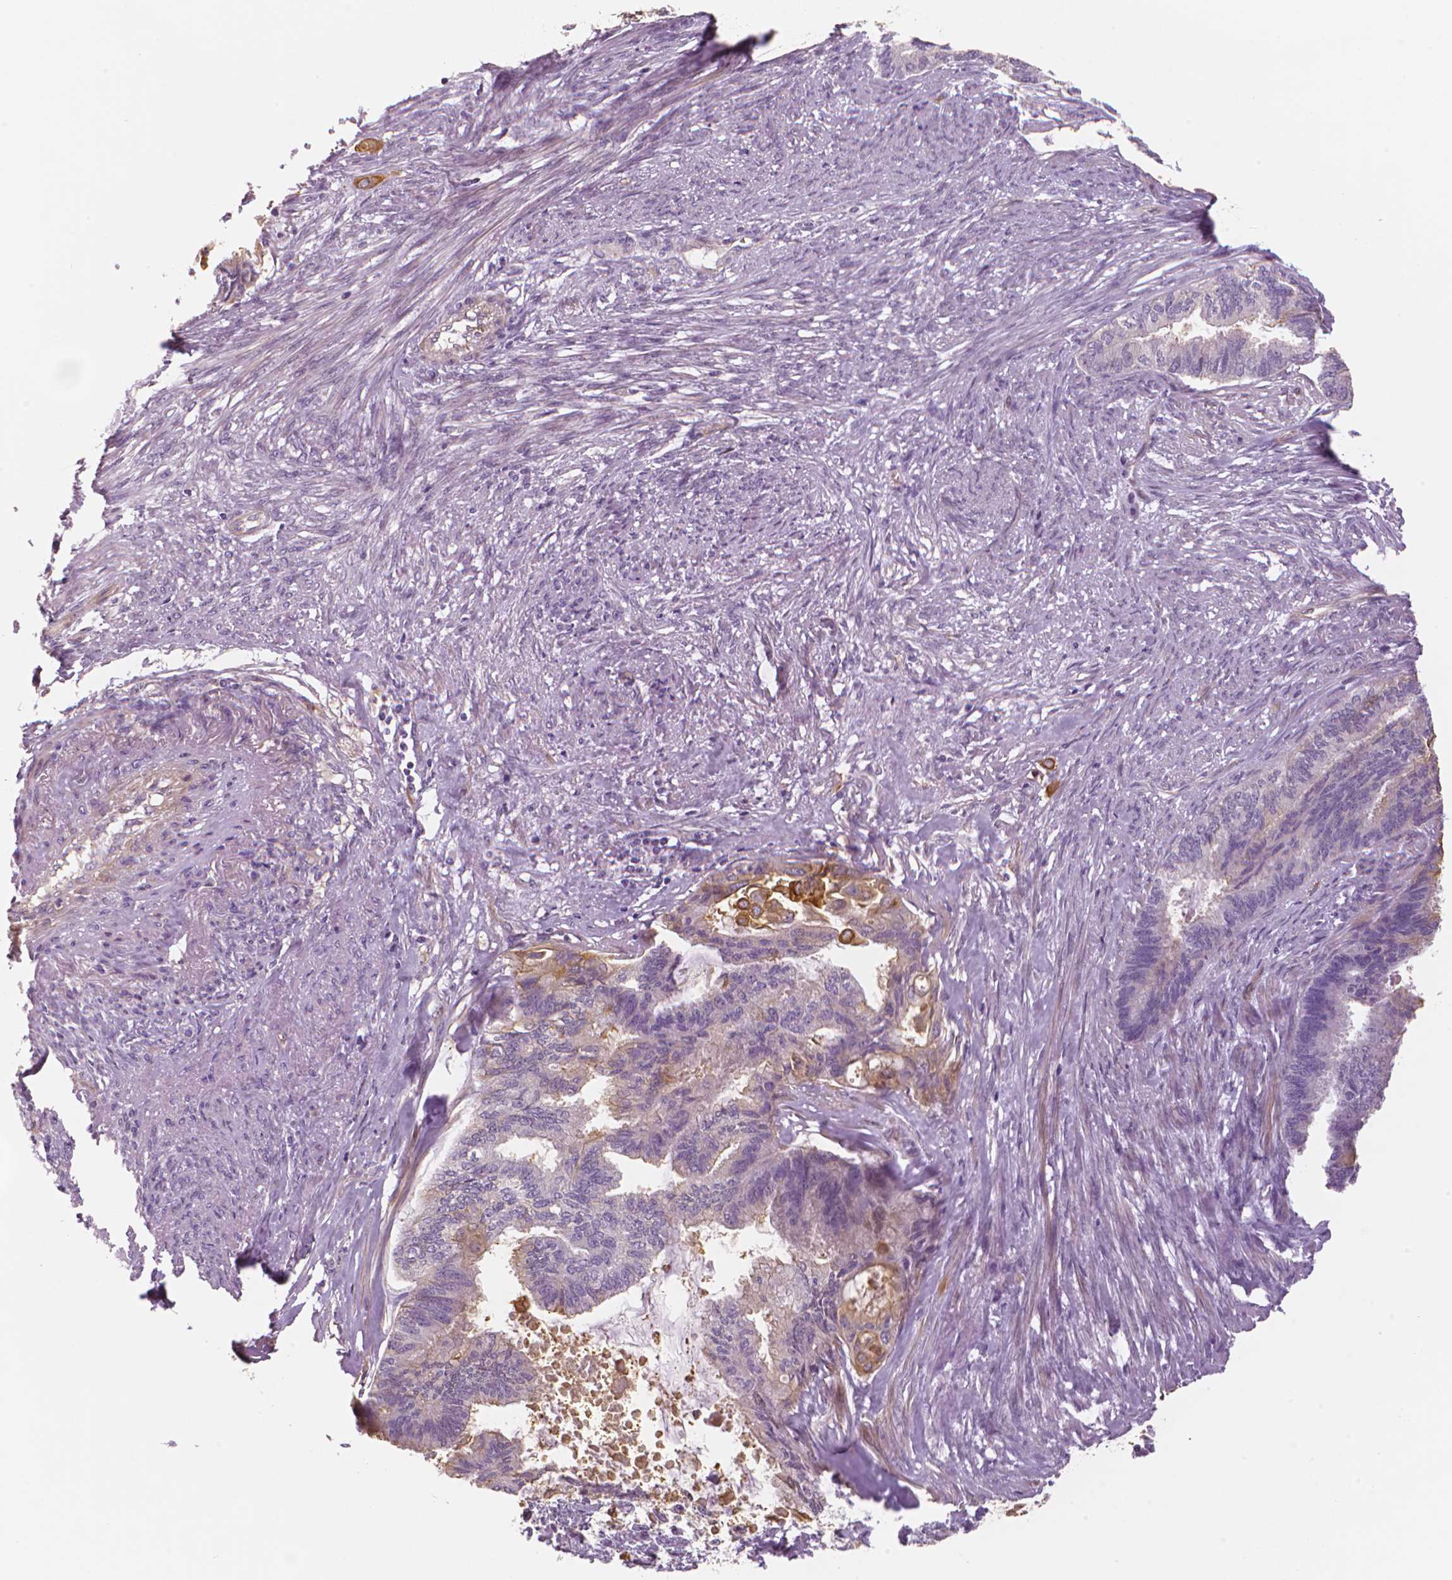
{"staining": {"intensity": "moderate", "quantity": "<25%", "location": "cytoplasmic/membranous"}, "tissue": "endometrial cancer", "cell_type": "Tumor cells", "image_type": "cancer", "snomed": [{"axis": "morphology", "description": "Adenocarcinoma, NOS"}, {"axis": "topography", "description": "Endometrium"}], "caption": "Protein staining demonstrates moderate cytoplasmic/membranous expression in approximately <25% of tumor cells in endometrial cancer (adenocarcinoma).", "gene": "MKI67", "patient": {"sex": "female", "age": 86}}